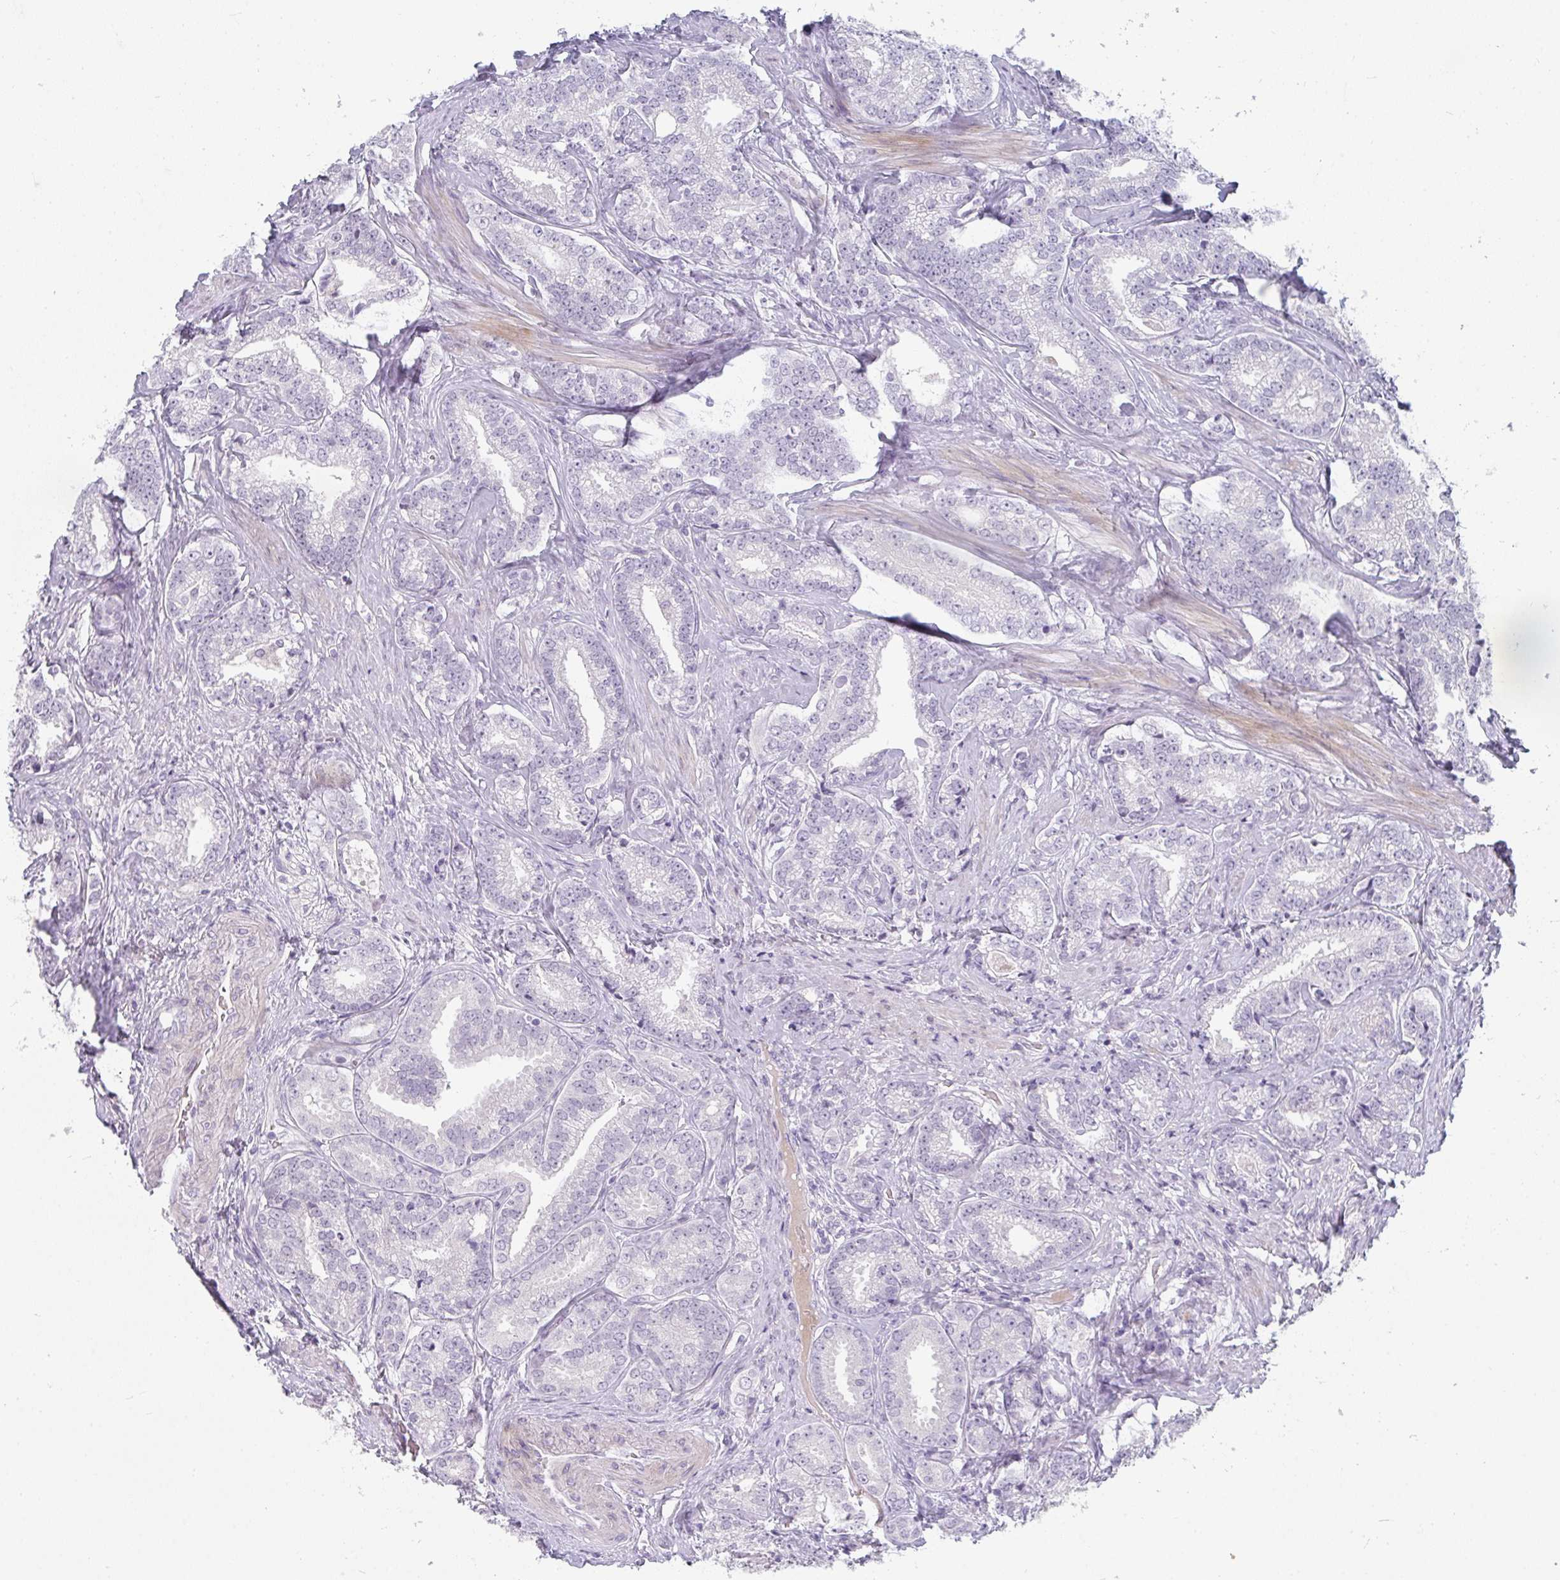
{"staining": {"intensity": "negative", "quantity": "none", "location": "none"}, "tissue": "prostate cancer", "cell_type": "Tumor cells", "image_type": "cancer", "snomed": [{"axis": "morphology", "description": "Adenocarcinoma, Low grade"}, {"axis": "topography", "description": "Prostate"}], "caption": "A high-resolution micrograph shows IHC staining of low-grade adenocarcinoma (prostate), which demonstrates no significant expression in tumor cells.", "gene": "NEU2", "patient": {"sex": "male", "age": 63}}